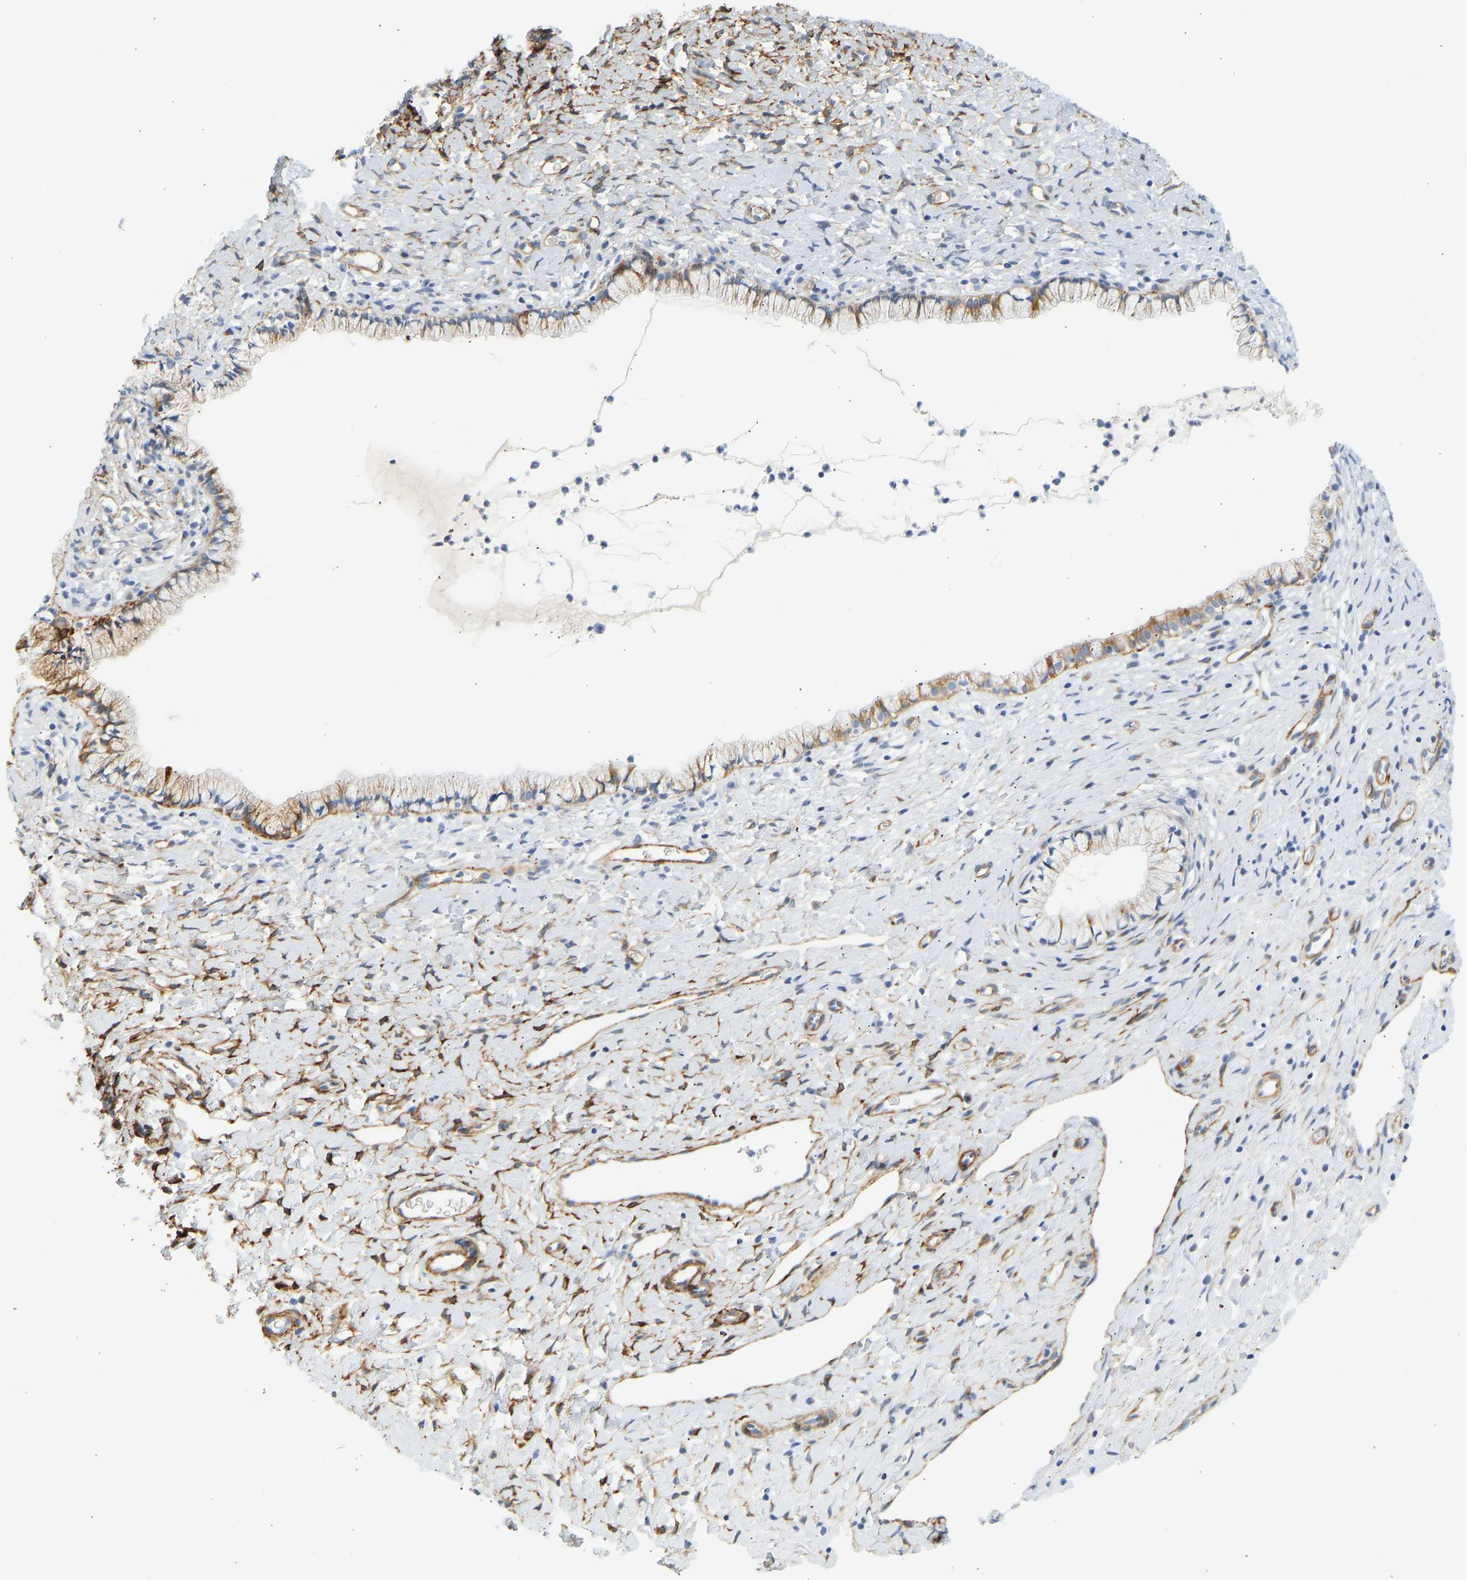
{"staining": {"intensity": "moderate", "quantity": ">75%", "location": "cytoplasmic/membranous"}, "tissue": "cervix", "cell_type": "Glandular cells", "image_type": "normal", "snomed": [{"axis": "morphology", "description": "Normal tissue, NOS"}, {"axis": "topography", "description": "Cervix"}], "caption": "Immunohistochemistry (DAB) staining of benign cervix reveals moderate cytoplasmic/membranous protein positivity in approximately >75% of glandular cells. The protein of interest is shown in brown color, while the nuclei are stained blue.", "gene": "SLC30A7", "patient": {"sex": "female", "age": 72}}